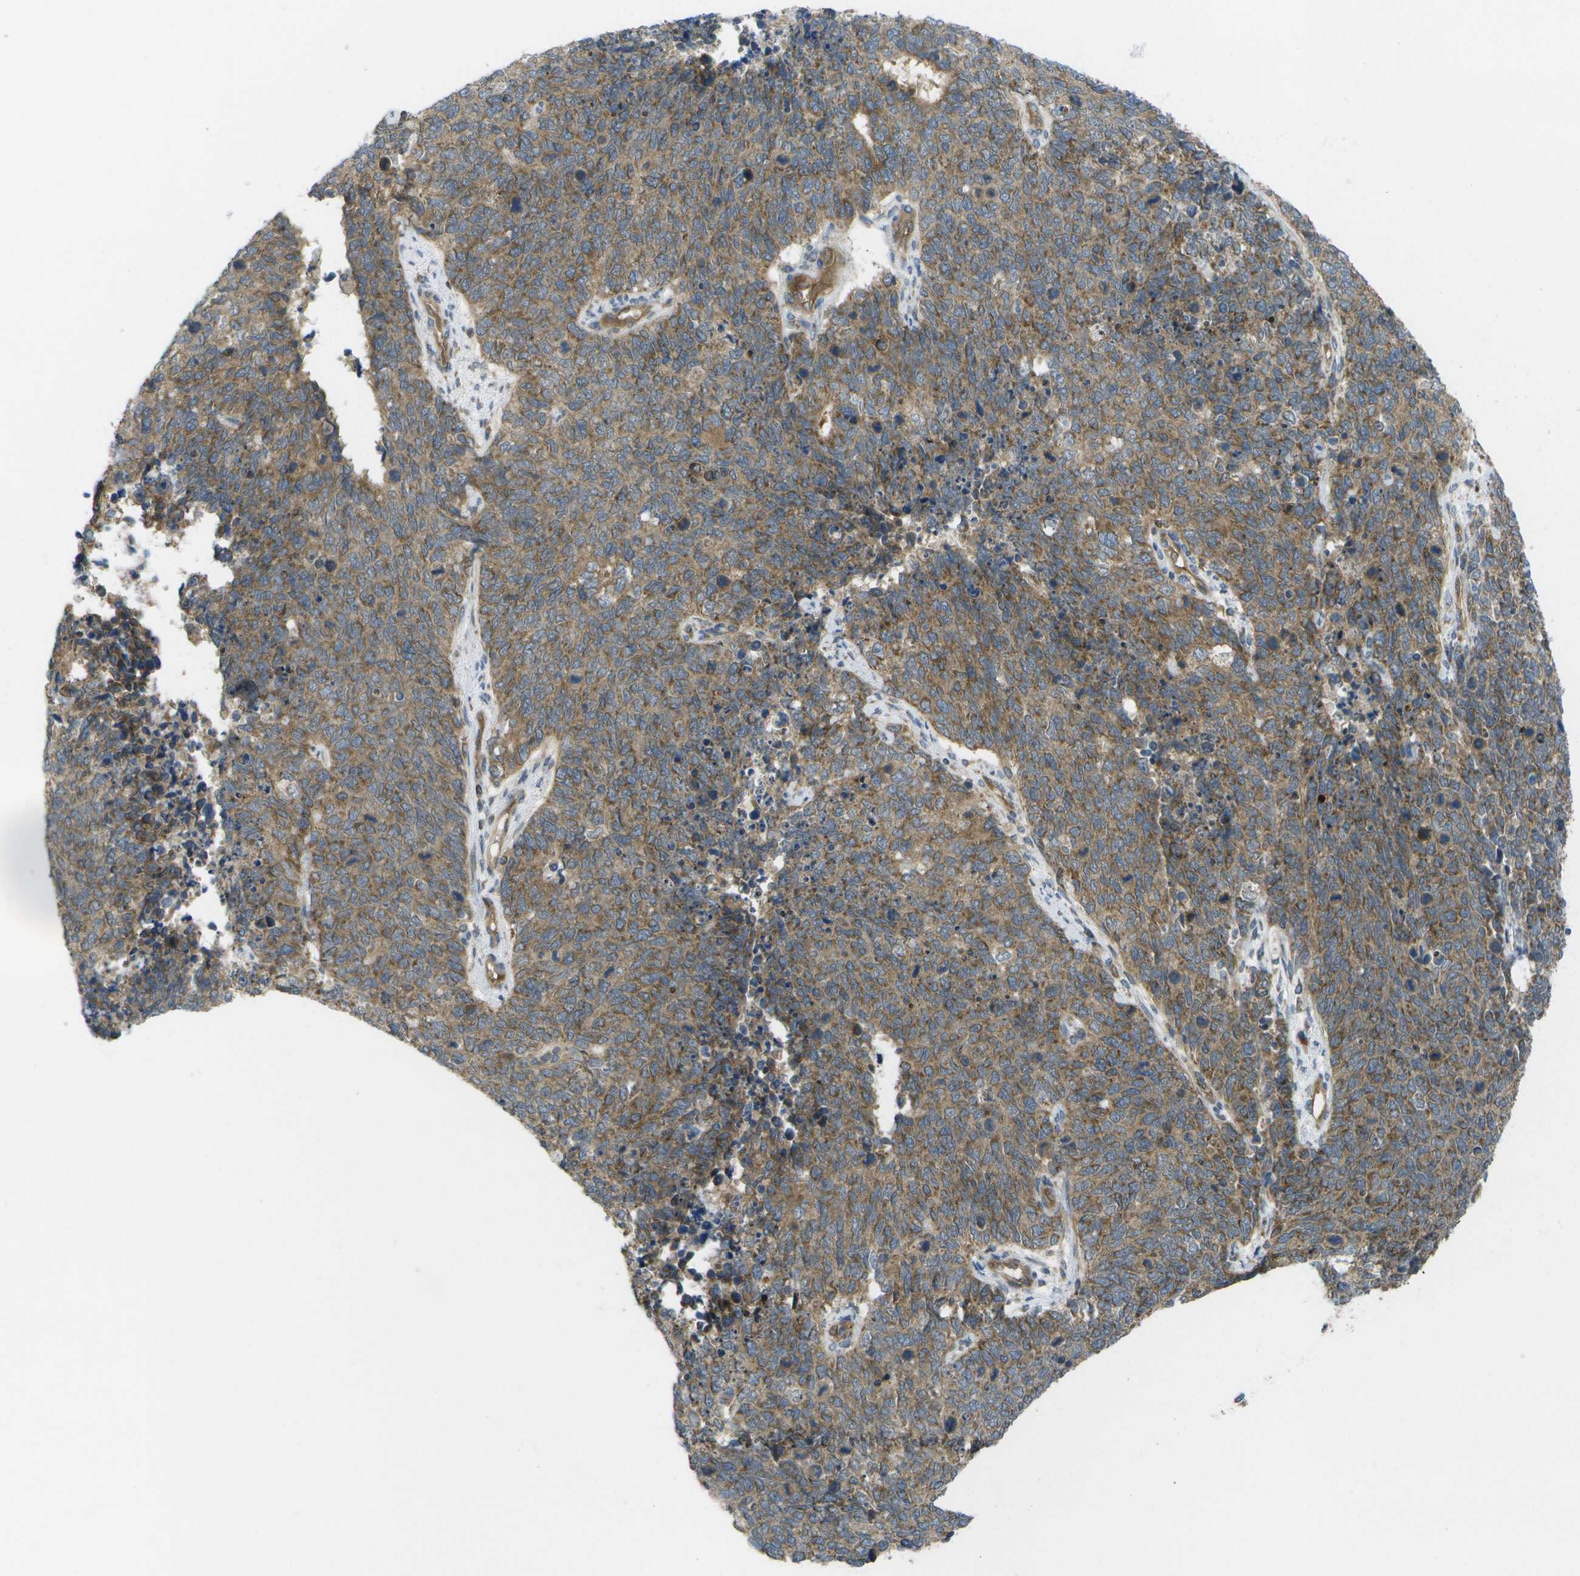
{"staining": {"intensity": "moderate", "quantity": ">75%", "location": "cytoplasmic/membranous"}, "tissue": "cervical cancer", "cell_type": "Tumor cells", "image_type": "cancer", "snomed": [{"axis": "morphology", "description": "Squamous cell carcinoma, NOS"}, {"axis": "topography", "description": "Cervix"}], "caption": "IHC histopathology image of cervical cancer (squamous cell carcinoma) stained for a protein (brown), which reveals medium levels of moderate cytoplasmic/membranous staining in approximately >75% of tumor cells.", "gene": "DPM3", "patient": {"sex": "female", "age": 63}}